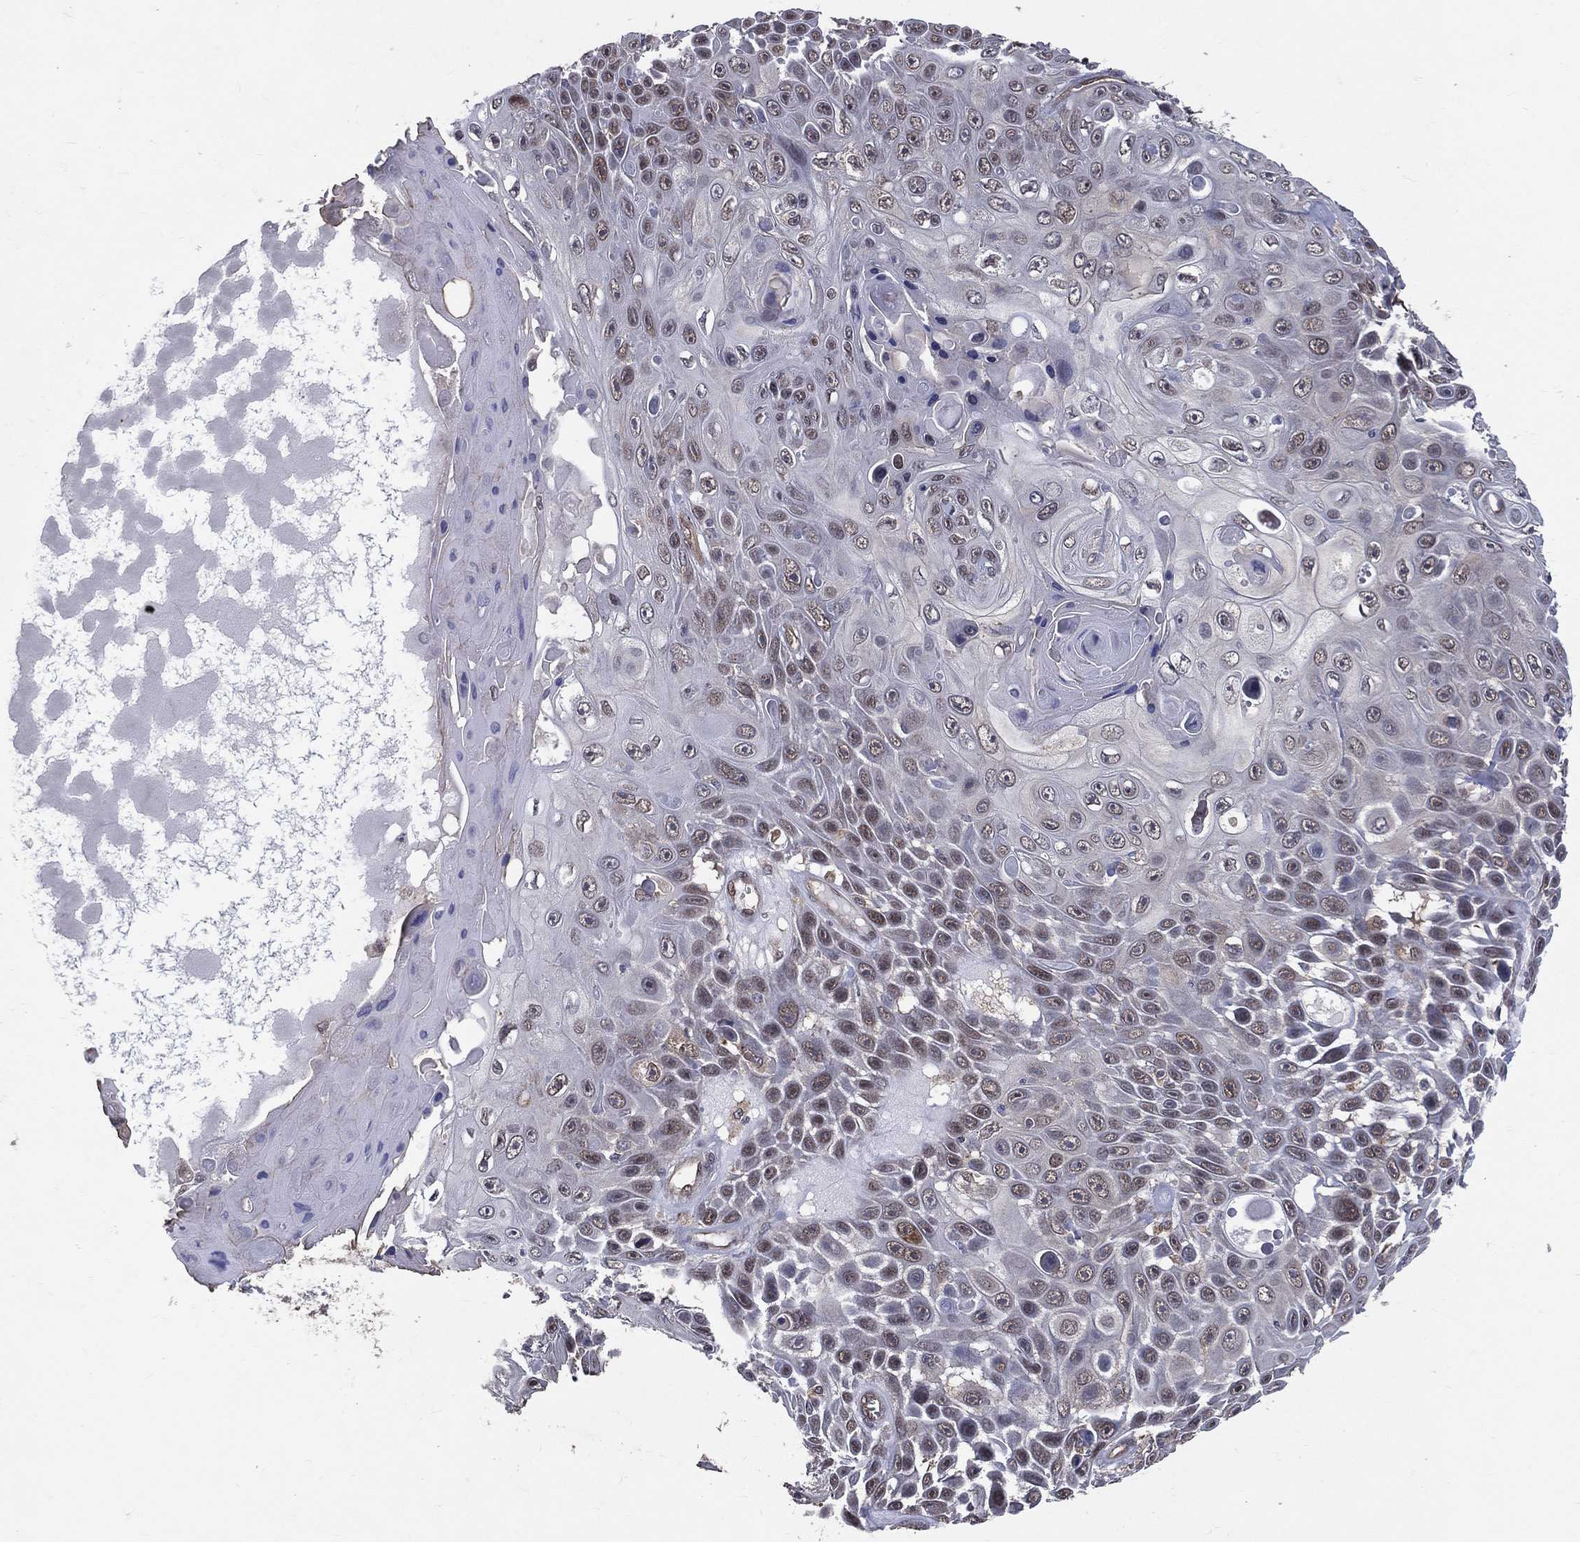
{"staining": {"intensity": "weak", "quantity": "<25%", "location": "cytoplasmic/membranous,nuclear"}, "tissue": "skin cancer", "cell_type": "Tumor cells", "image_type": "cancer", "snomed": [{"axis": "morphology", "description": "Squamous cell carcinoma, NOS"}, {"axis": "topography", "description": "Skin"}], "caption": "IHC of skin squamous cell carcinoma demonstrates no positivity in tumor cells.", "gene": "GMPR2", "patient": {"sex": "male", "age": 82}}